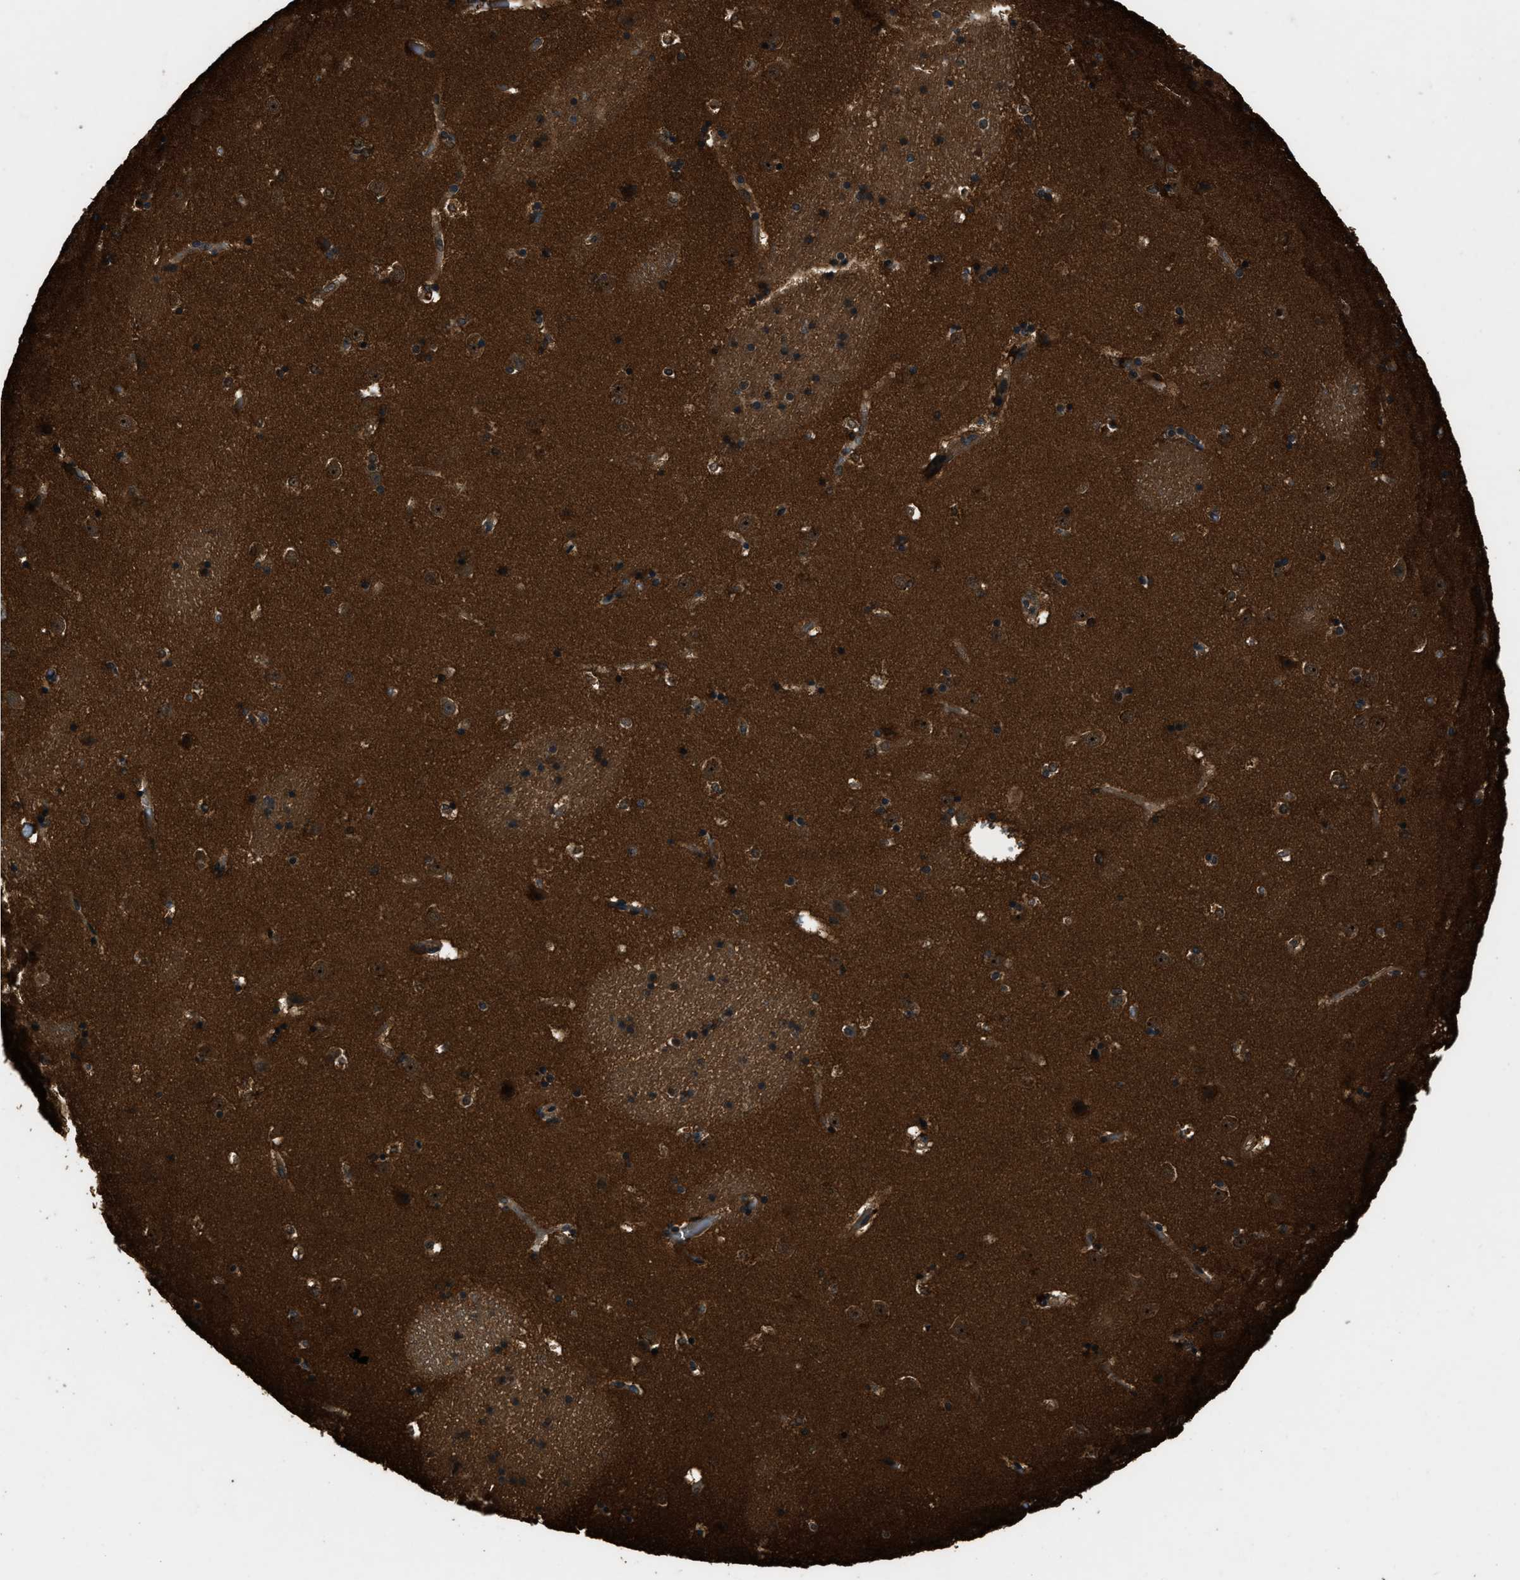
{"staining": {"intensity": "moderate", "quantity": ">75%", "location": "cytoplasmic/membranous"}, "tissue": "caudate", "cell_type": "Glial cells", "image_type": "normal", "snomed": [{"axis": "morphology", "description": "Normal tissue, NOS"}, {"axis": "topography", "description": "Lateral ventricle wall"}], "caption": "Caudate stained with a brown dye shows moderate cytoplasmic/membranous positive positivity in approximately >75% of glial cells.", "gene": "RAP2A", "patient": {"sex": "male", "age": 45}}